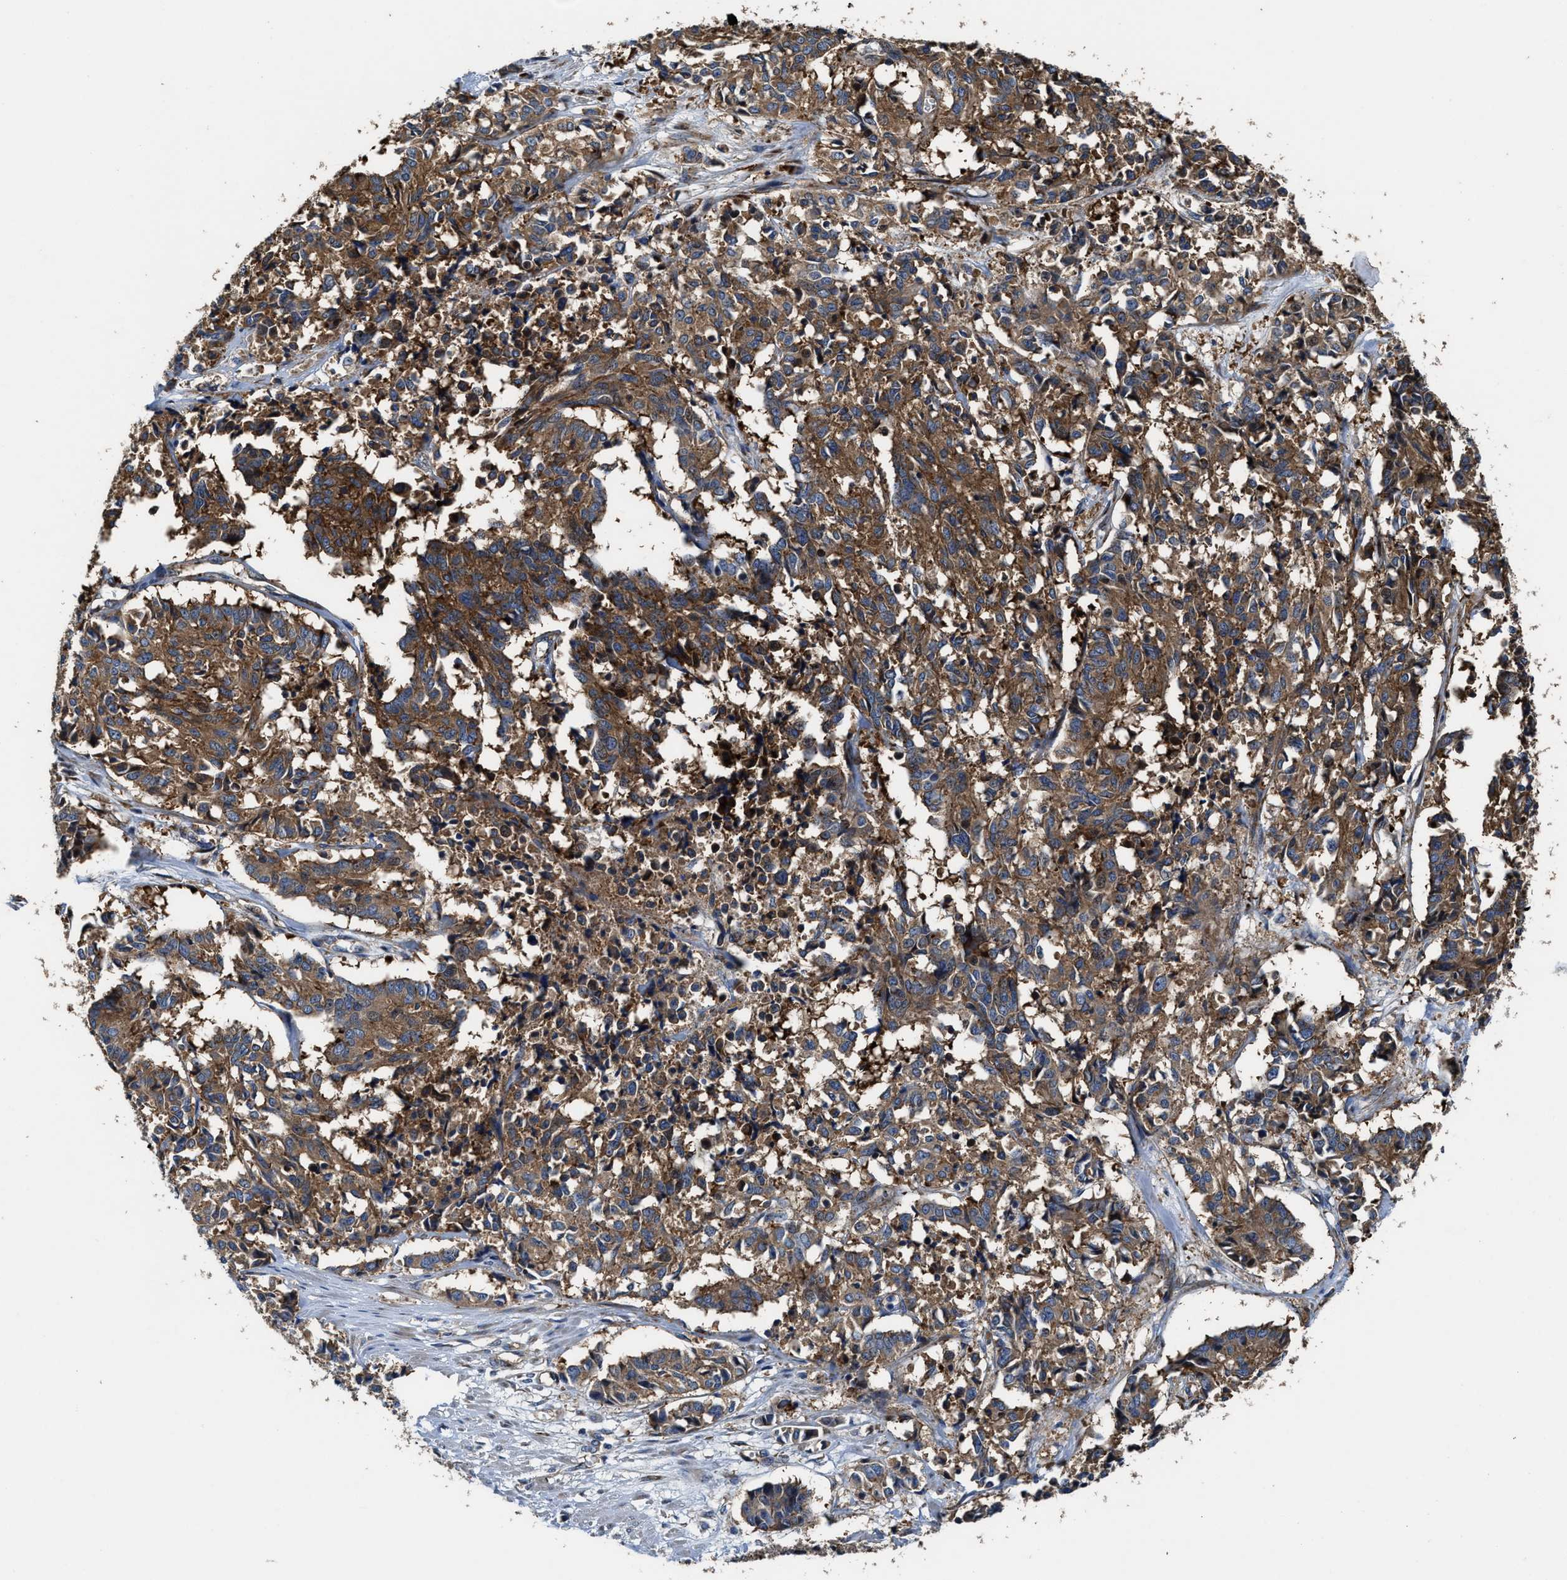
{"staining": {"intensity": "moderate", "quantity": ">75%", "location": "cytoplasmic/membranous"}, "tissue": "cervical cancer", "cell_type": "Tumor cells", "image_type": "cancer", "snomed": [{"axis": "morphology", "description": "Squamous cell carcinoma, NOS"}, {"axis": "topography", "description": "Cervix"}], "caption": "The photomicrograph reveals staining of cervical cancer, revealing moderate cytoplasmic/membranous protein expression (brown color) within tumor cells. (DAB IHC with brightfield microscopy, high magnification).", "gene": "PTAR1", "patient": {"sex": "female", "age": 35}}